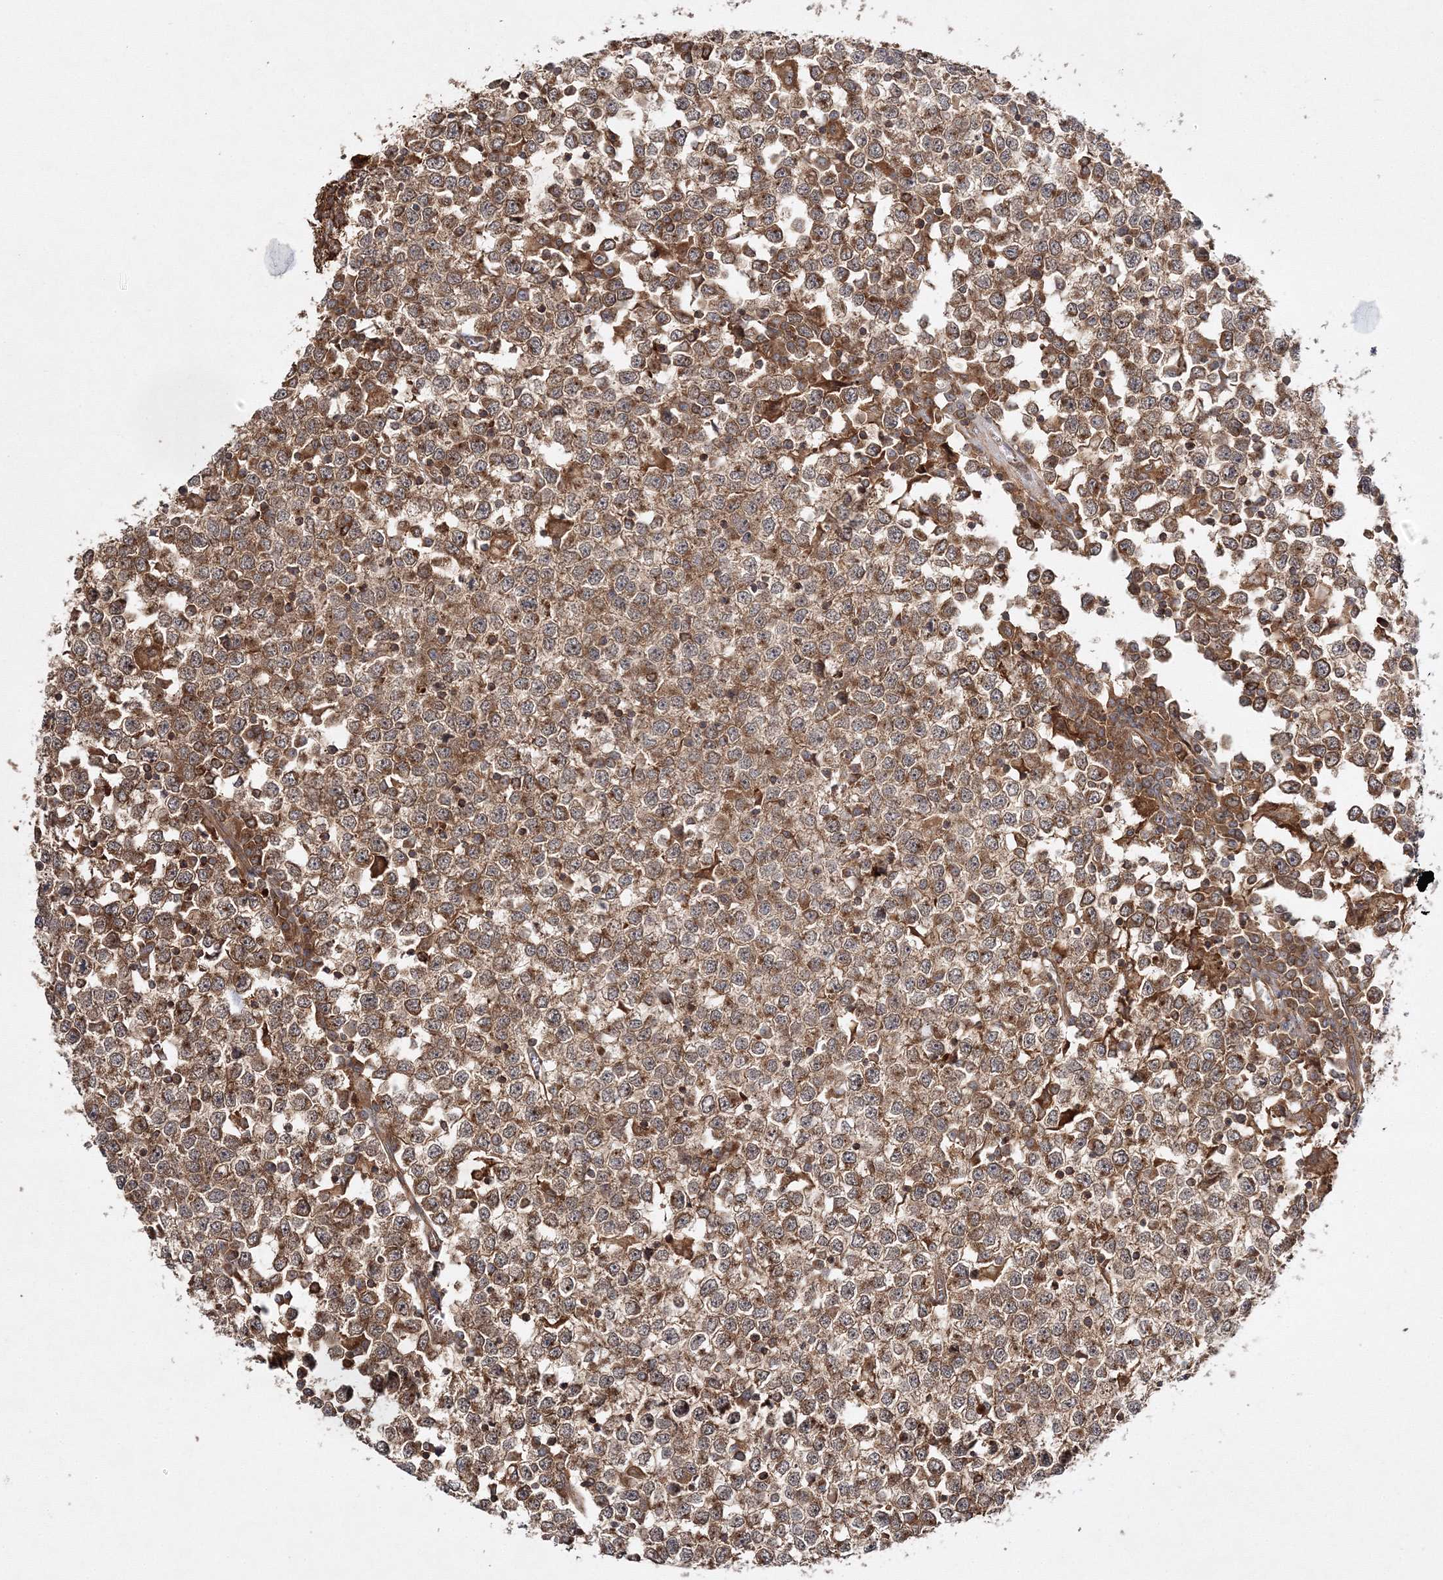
{"staining": {"intensity": "strong", "quantity": ">75%", "location": "cytoplasmic/membranous"}, "tissue": "testis cancer", "cell_type": "Tumor cells", "image_type": "cancer", "snomed": [{"axis": "morphology", "description": "Seminoma, NOS"}, {"axis": "topography", "description": "Testis"}], "caption": "A brown stain shows strong cytoplasmic/membranous positivity of a protein in human testis seminoma tumor cells. (Brightfield microscopy of DAB IHC at high magnification).", "gene": "WDR37", "patient": {"sex": "male", "age": 65}}